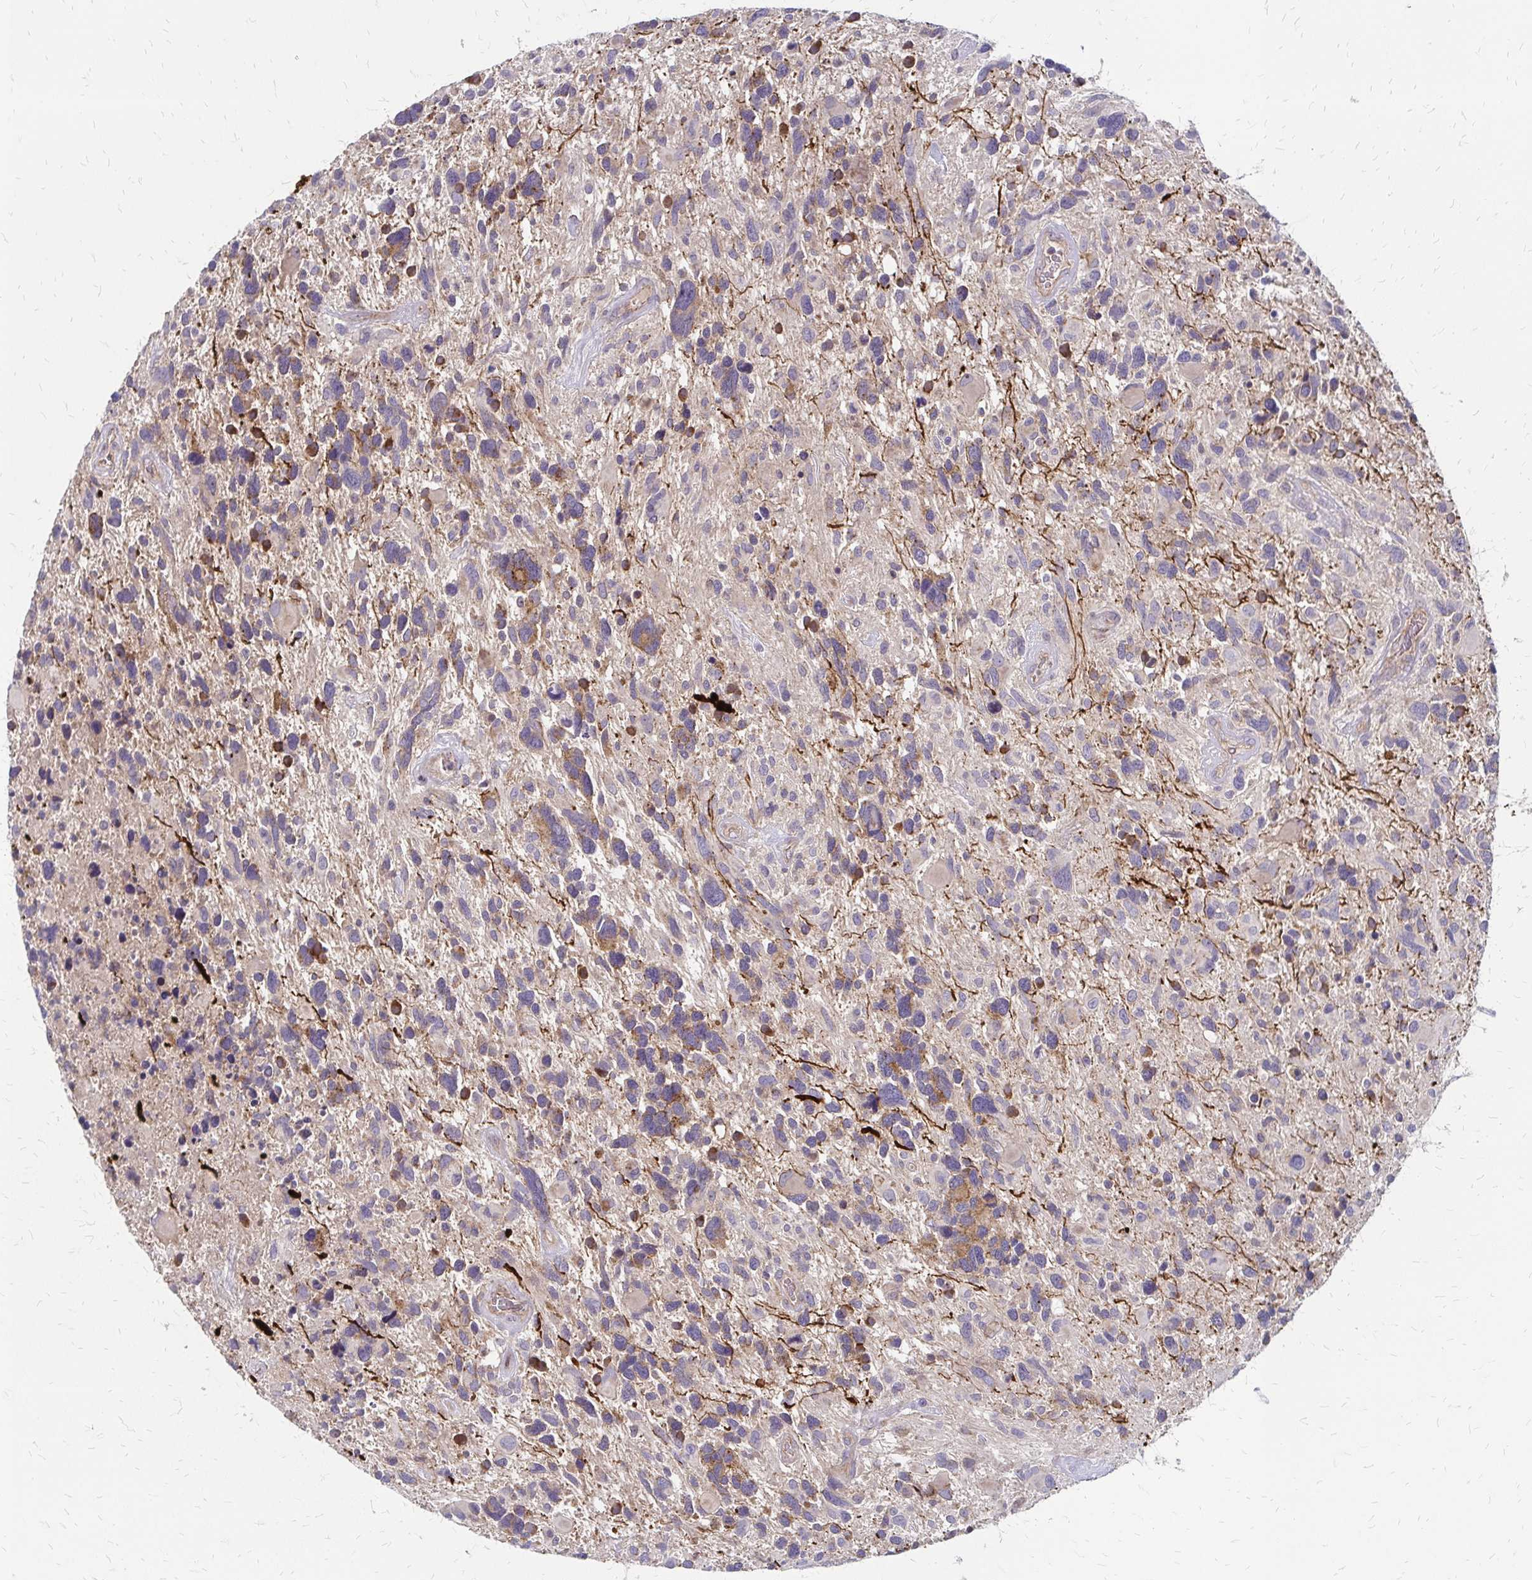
{"staining": {"intensity": "strong", "quantity": "25%-75%", "location": "cytoplasmic/membranous"}, "tissue": "glioma", "cell_type": "Tumor cells", "image_type": "cancer", "snomed": [{"axis": "morphology", "description": "Glioma, malignant, High grade"}, {"axis": "topography", "description": "Brain"}], "caption": "This micrograph reveals IHC staining of human glioma, with high strong cytoplasmic/membranous expression in about 25%-75% of tumor cells.", "gene": "ZNF383", "patient": {"sex": "male", "age": 49}}